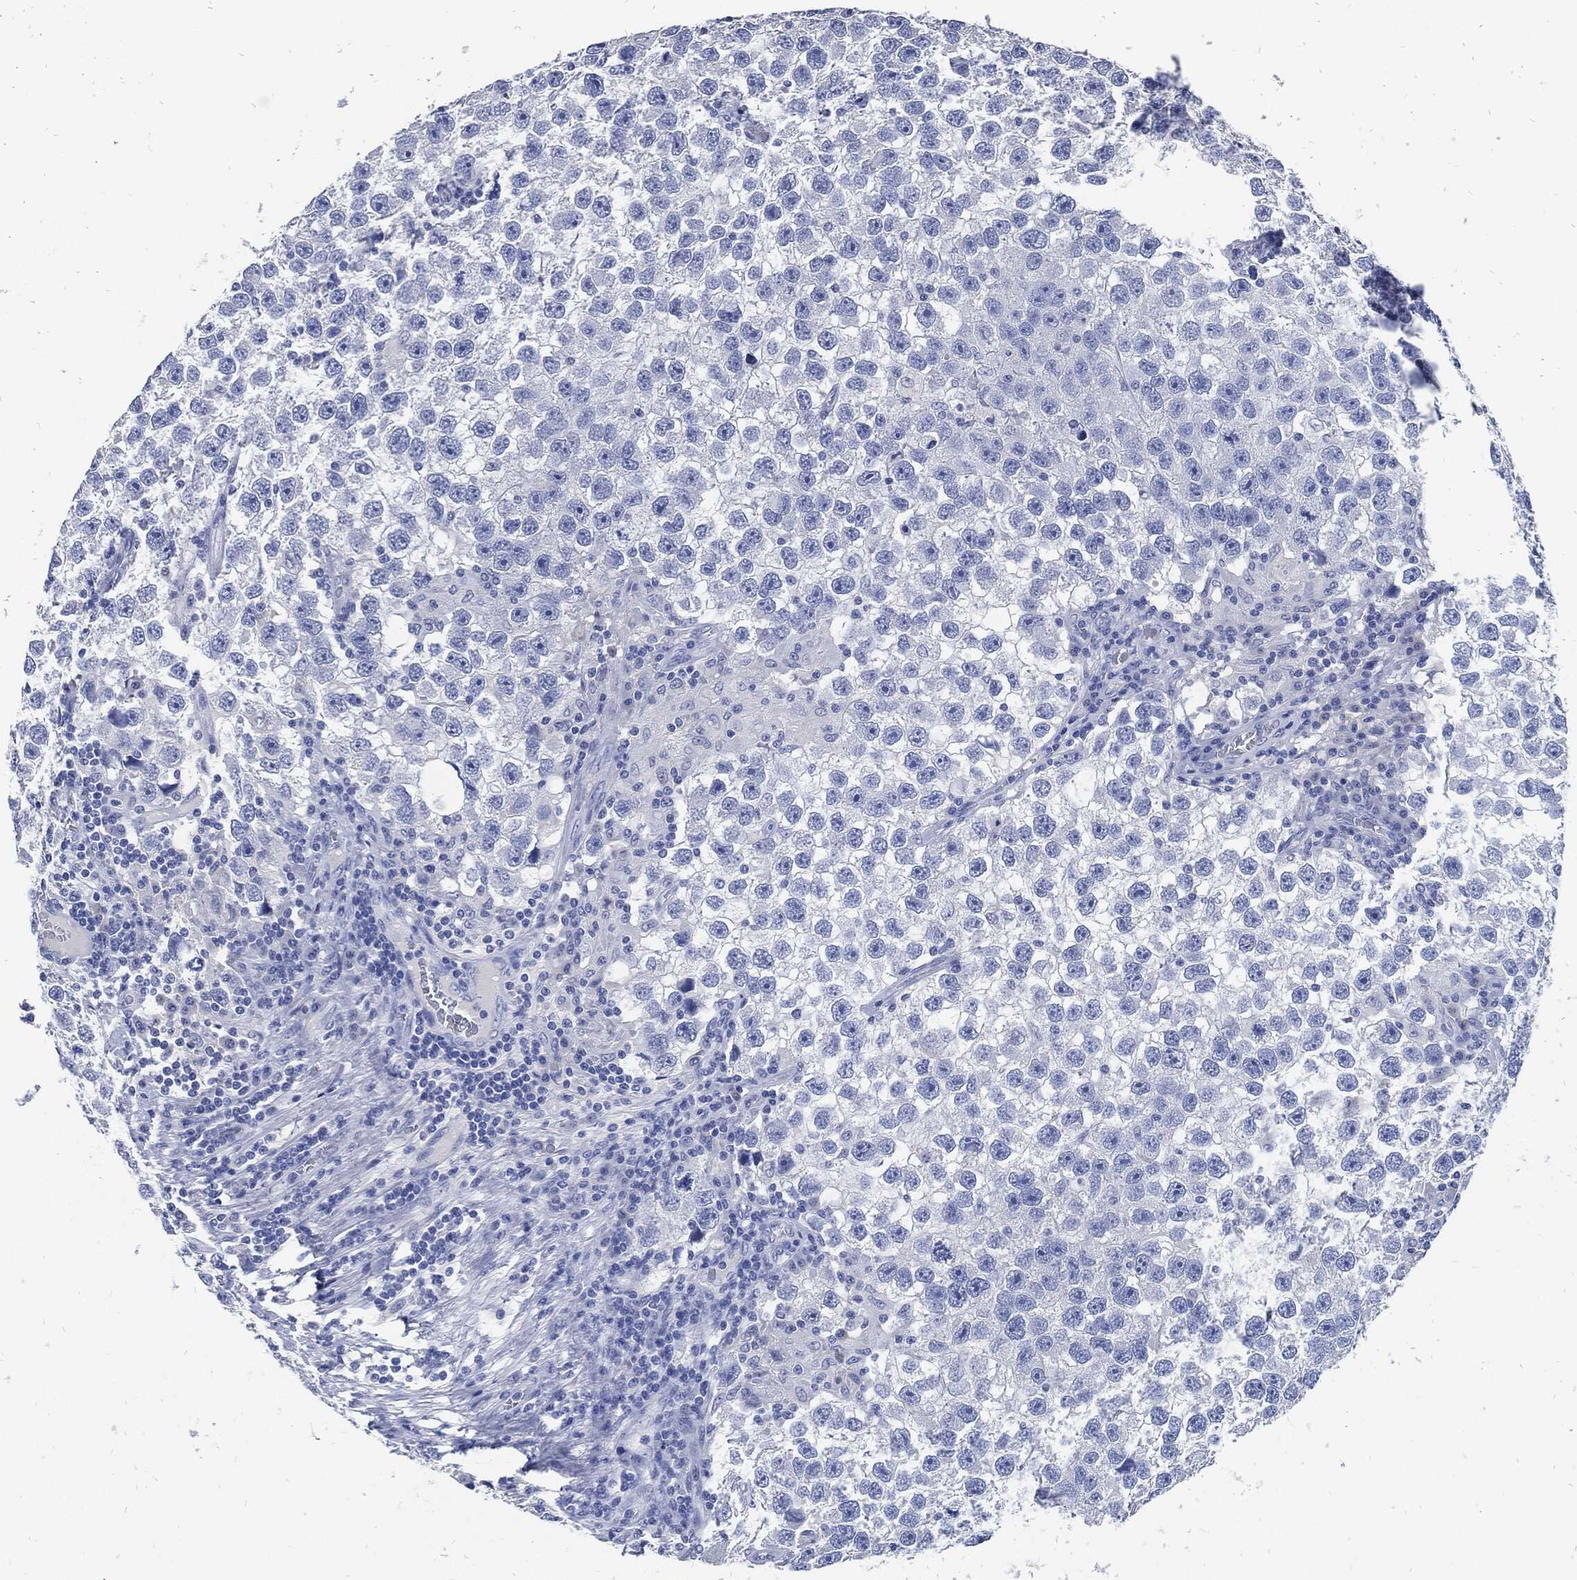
{"staining": {"intensity": "negative", "quantity": "none", "location": "none"}, "tissue": "testis cancer", "cell_type": "Tumor cells", "image_type": "cancer", "snomed": [{"axis": "morphology", "description": "Seminoma, NOS"}, {"axis": "topography", "description": "Testis"}], "caption": "This image is of seminoma (testis) stained with immunohistochemistry to label a protein in brown with the nuclei are counter-stained blue. There is no staining in tumor cells.", "gene": "FABP4", "patient": {"sex": "male", "age": 26}}